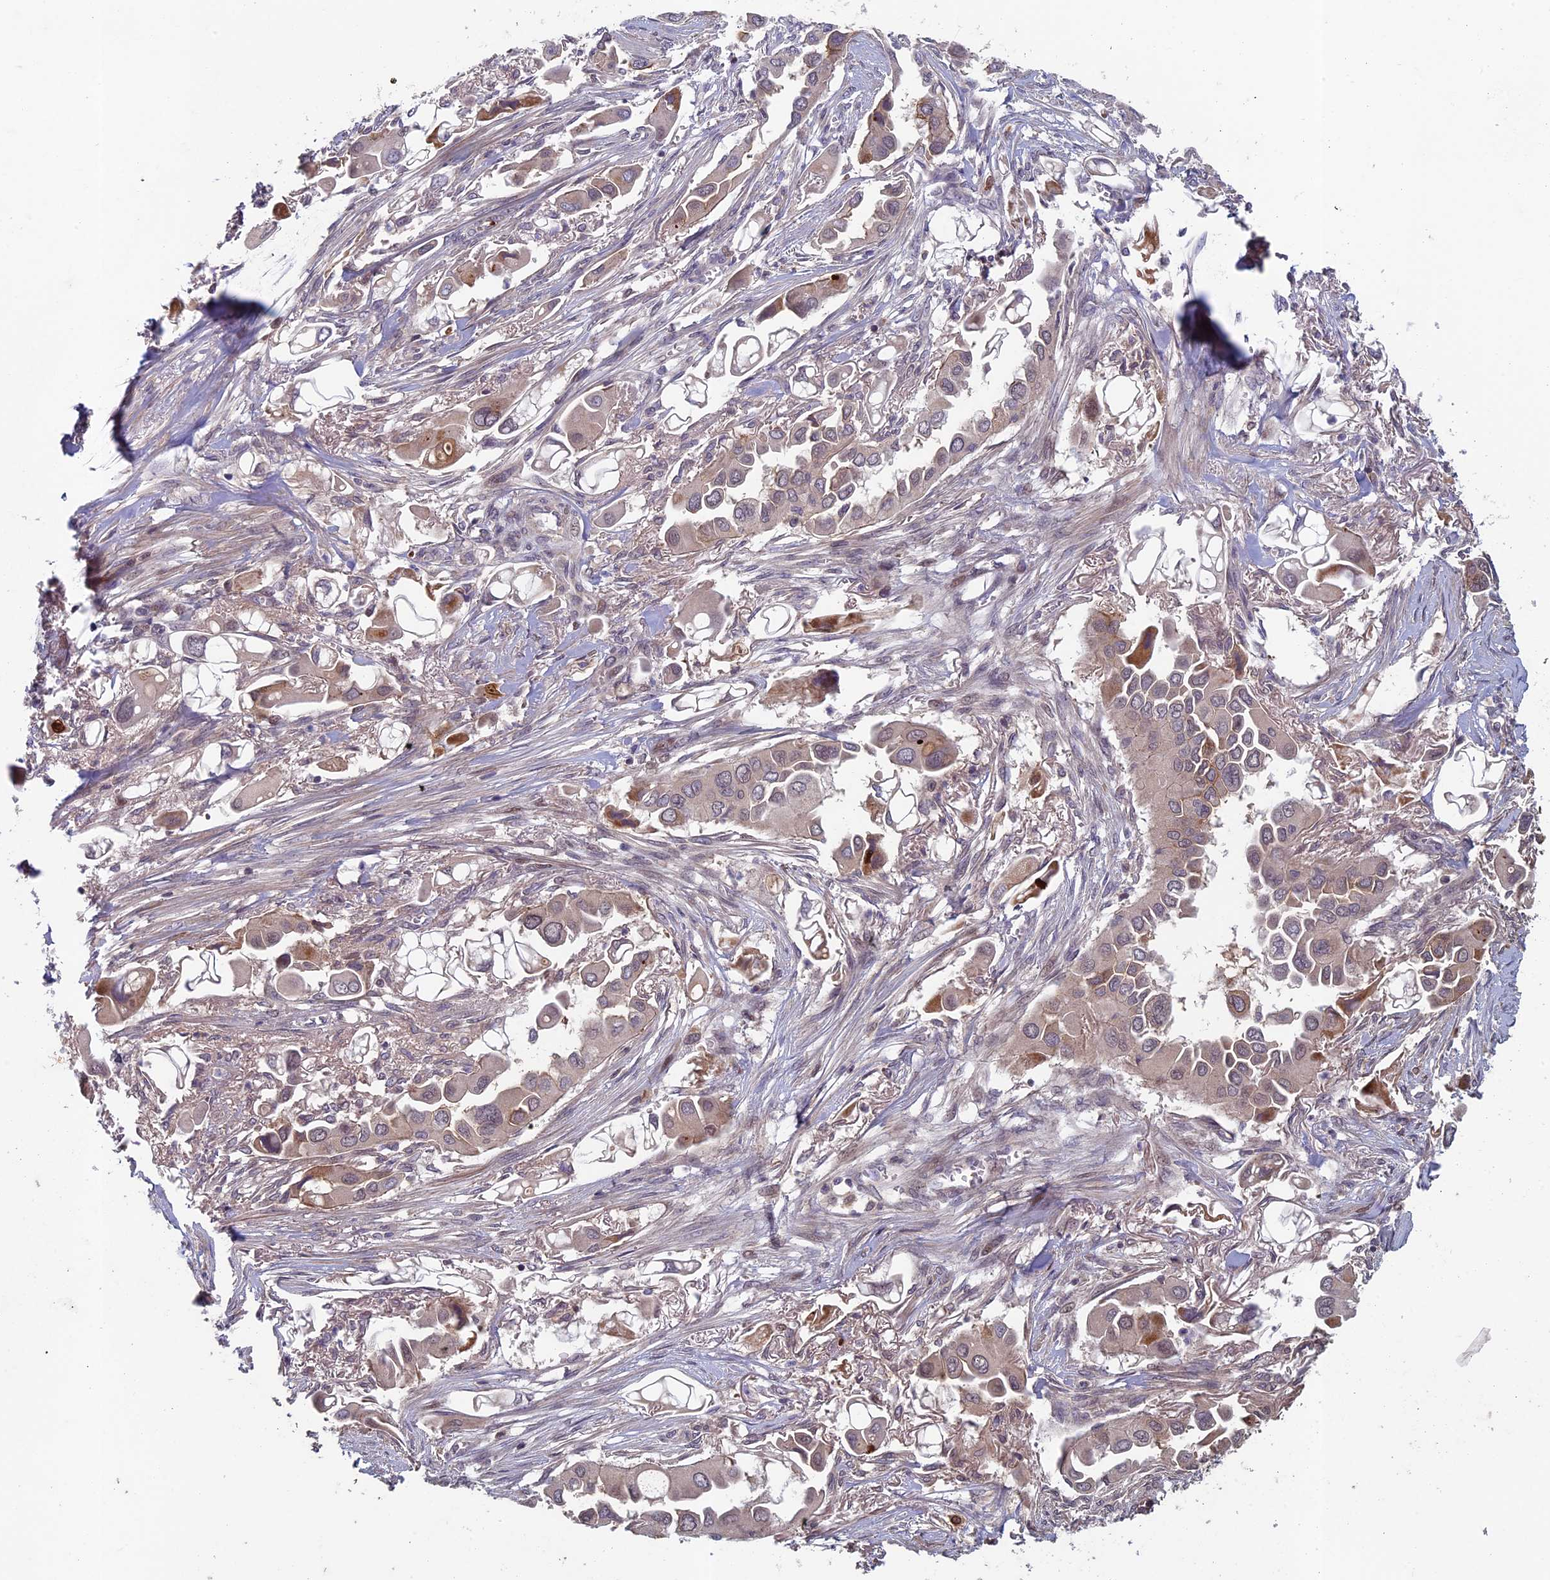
{"staining": {"intensity": "weak", "quantity": "25%-75%", "location": "cytoplasmic/membranous"}, "tissue": "lung cancer", "cell_type": "Tumor cells", "image_type": "cancer", "snomed": [{"axis": "morphology", "description": "Adenocarcinoma, NOS"}, {"axis": "topography", "description": "Lung"}], "caption": "Brown immunohistochemical staining in lung adenocarcinoma reveals weak cytoplasmic/membranous staining in approximately 25%-75% of tumor cells. The staining was performed using DAB to visualize the protein expression in brown, while the nuclei were stained in blue with hematoxylin (Magnification: 20x).", "gene": "RCCD1", "patient": {"sex": "female", "age": 76}}